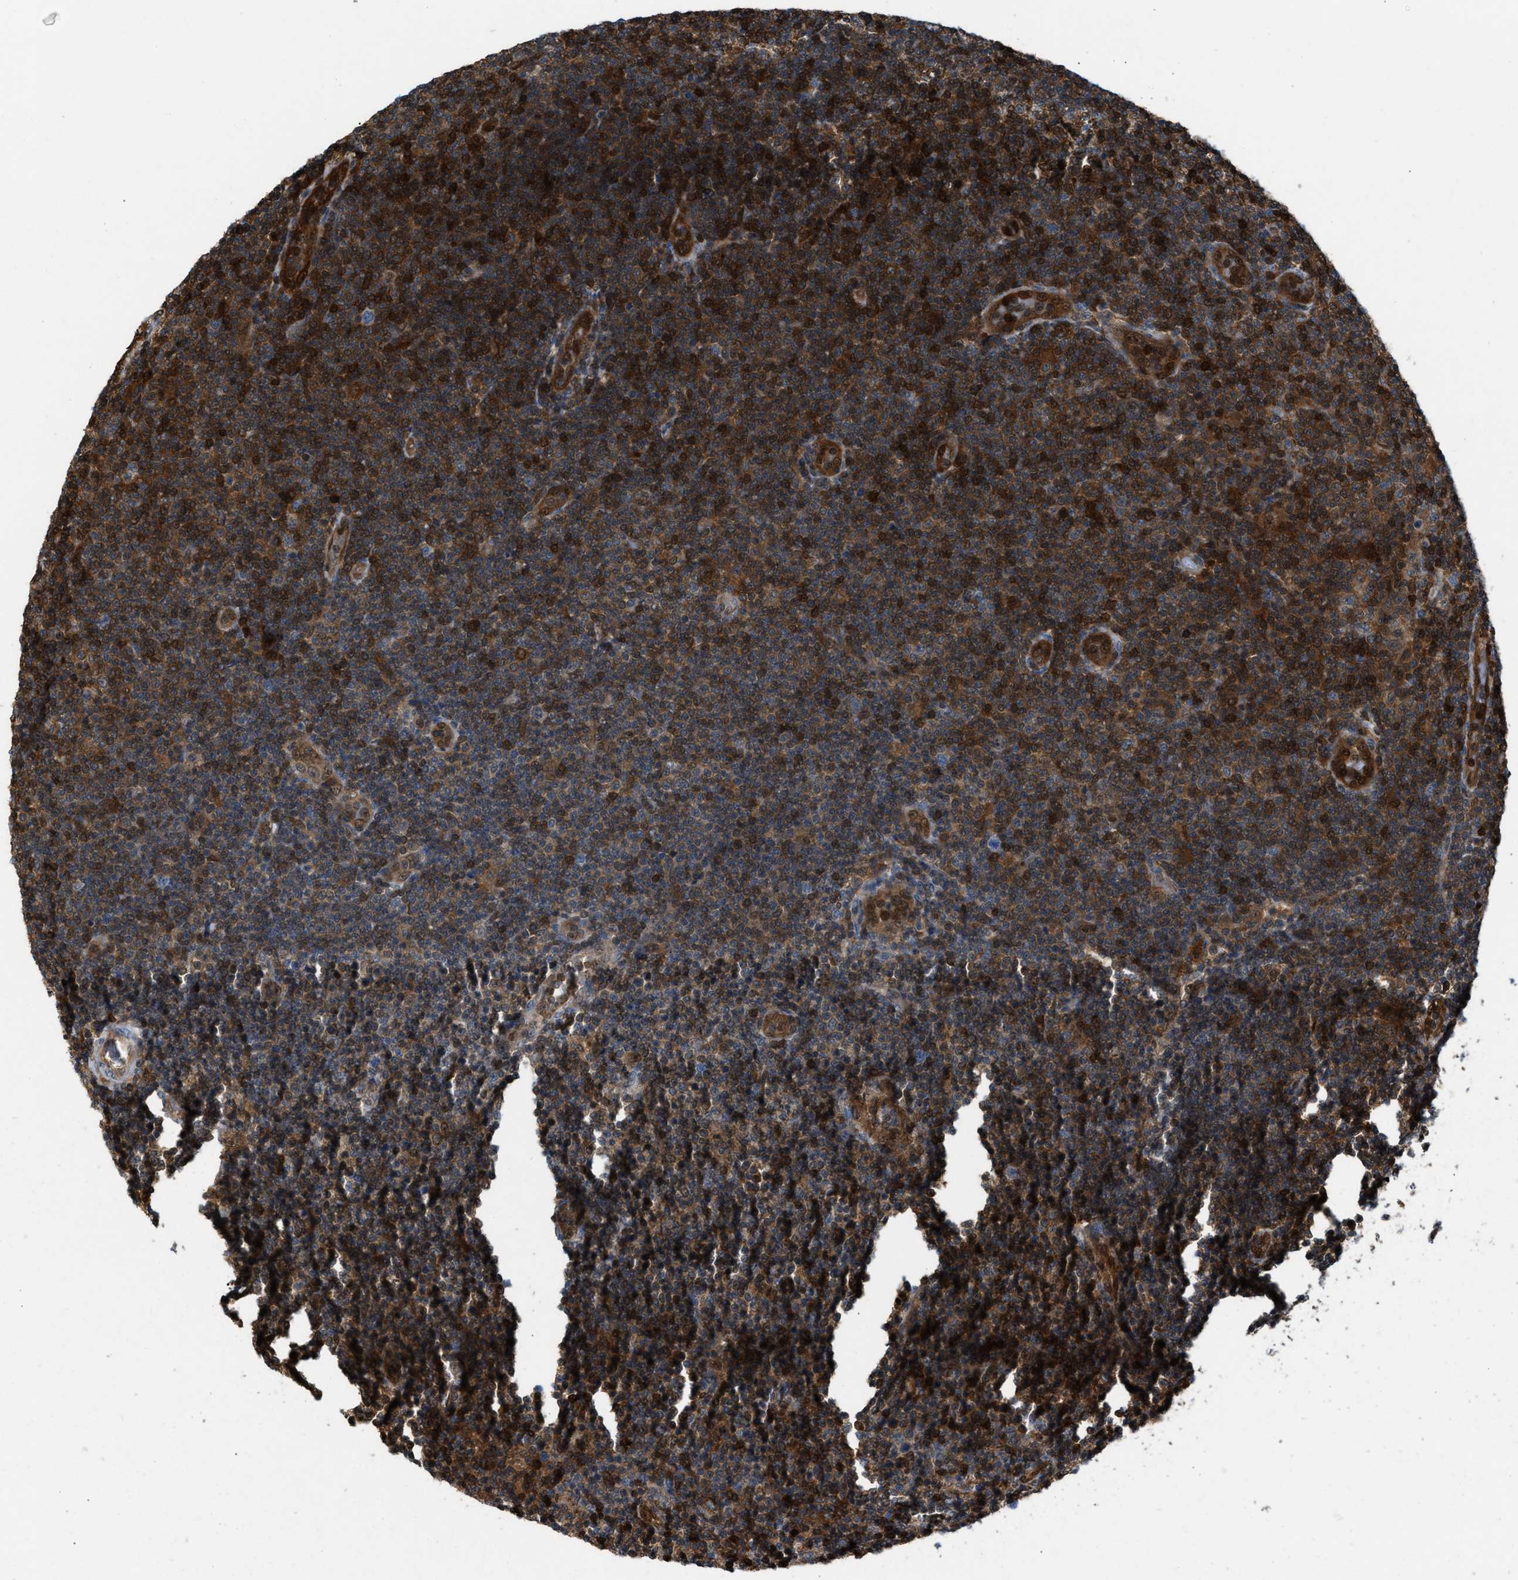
{"staining": {"intensity": "strong", "quantity": "25%-75%", "location": "cytoplasmic/membranous"}, "tissue": "lymphoma", "cell_type": "Tumor cells", "image_type": "cancer", "snomed": [{"axis": "morphology", "description": "Malignant lymphoma, non-Hodgkin's type, Low grade"}, {"axis": "topography", "description": "Lymph node"}], "caption": "An immunohistochemistry (IHC) photomicrograph of tumor tissue is shown. Protein staining in brown labels strong cytoplasmic/membranous positivity in lymphoma within tumor cells.", "gene": "TPK1", "patient": {"sex": "male", "age": 83}}